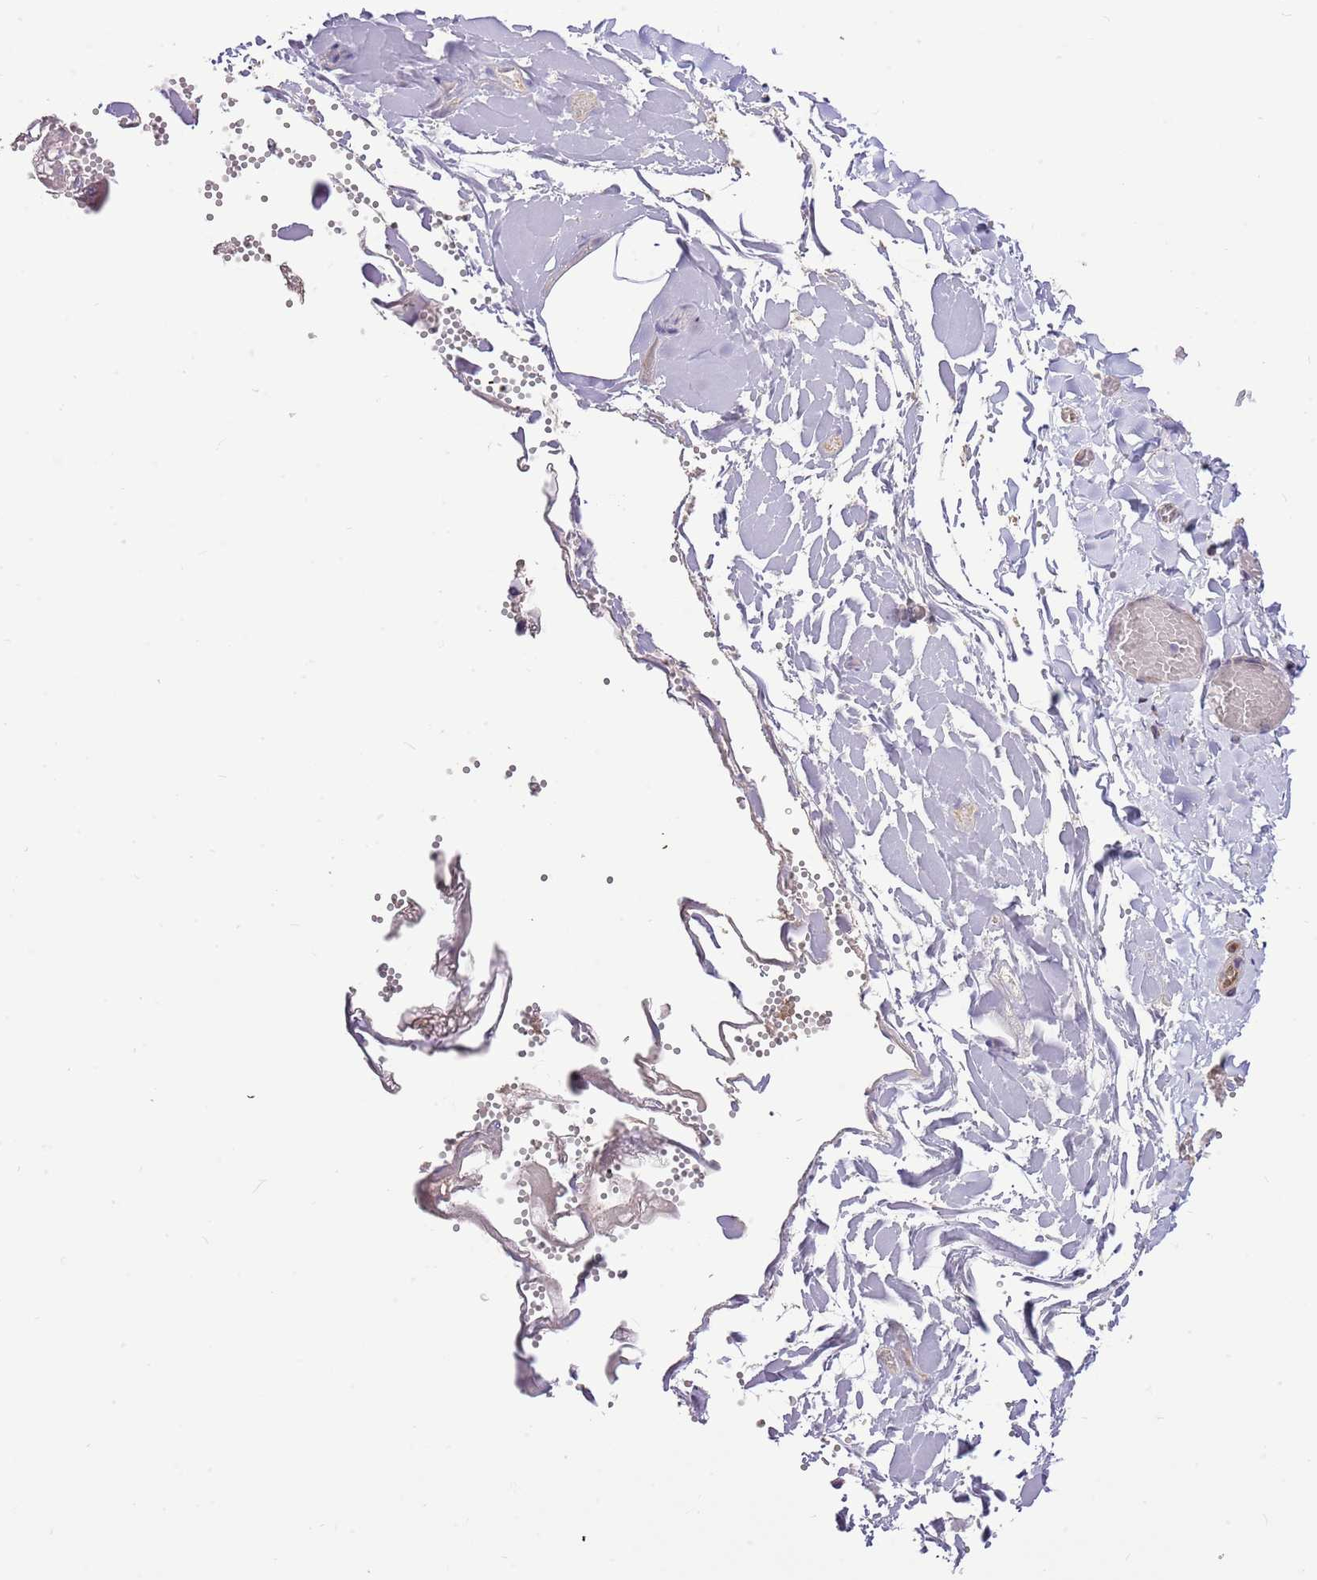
{"staining": {"intensity": "negative", "quantity": "none", "location": "none"}, "tissue": "adipose tissue", "cell_type": "Adipocytes", "image_type": "normal", "snomed": [{"axis": "morphology", "description": "Normal tissue, NOS"}, {"axis": "topography", "description": "Gallbladder"}, {"axis": "topography", "description": "Peripheral nerve tissue"}], "caption": "Image shows no protein expression in adipocytes of normal adipose tissue. (Stains: DAB immunohistochemistry (IHC) with hematoxylin counter stain, Microscopy: brightfield microscopy at high magnification).", "gene": "DOCK9", "patient": {"sex": "male", "age": 38}}